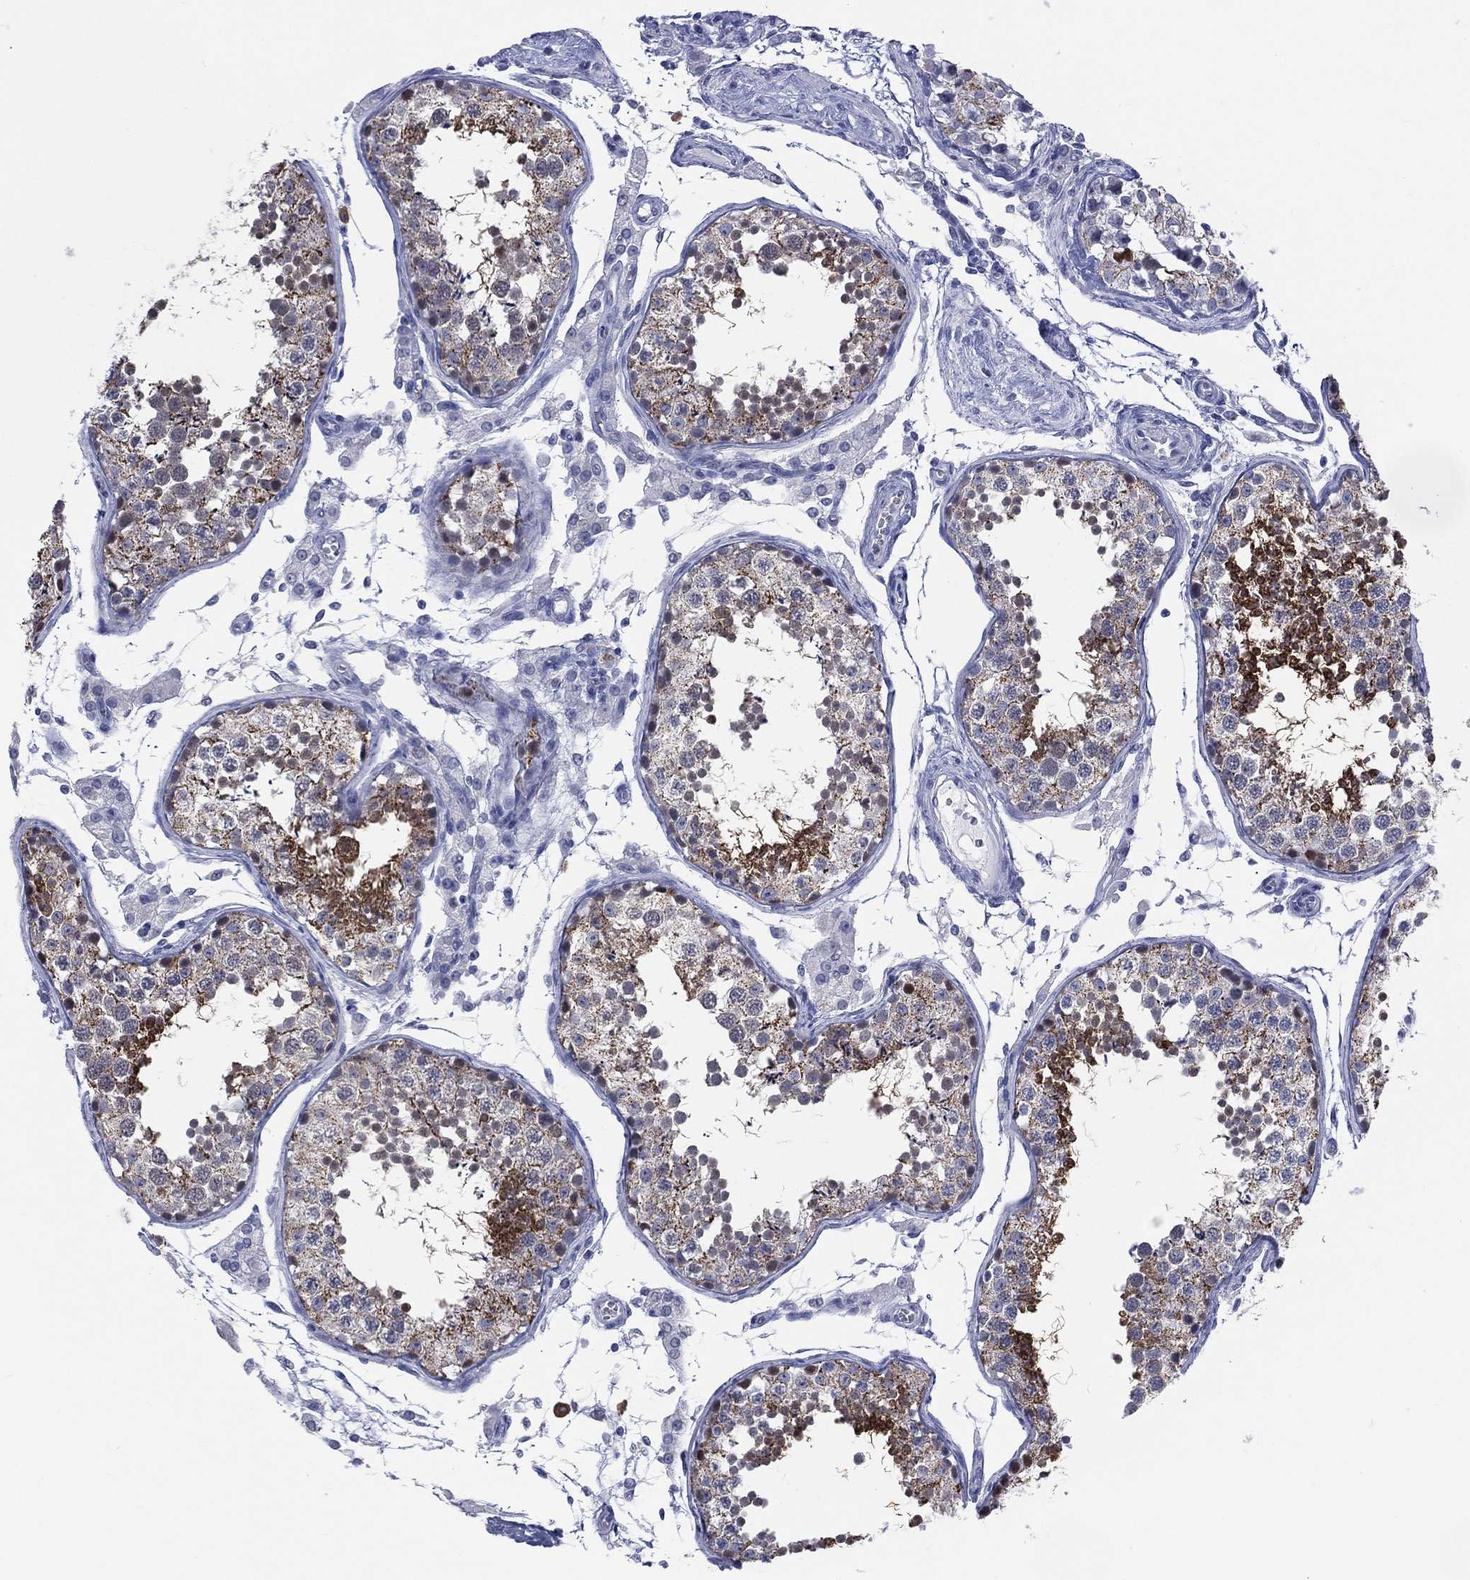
{"staining": {"intensity": "strong", "quantity": "<25%", "location": "cytoplasmic/membranous"}, "tissue": "testis", "cell_type": "Cells in seminiferous ducts", "image_type": "normal", "snomed": [{"axis": "morphology", "description": "Normal tissue, NOS"}, {"axis": "topography", "description": "Testis"}], "caption": "Testis stained for a protein displays strong cytoplasmic/membranous positivity in cells in seminiferous ducts. The protein of interest is shown in brown color, while the nuclei are stained blue.", "gene": "AKAP3", "patient": {"sex": "male", "age": 29}}